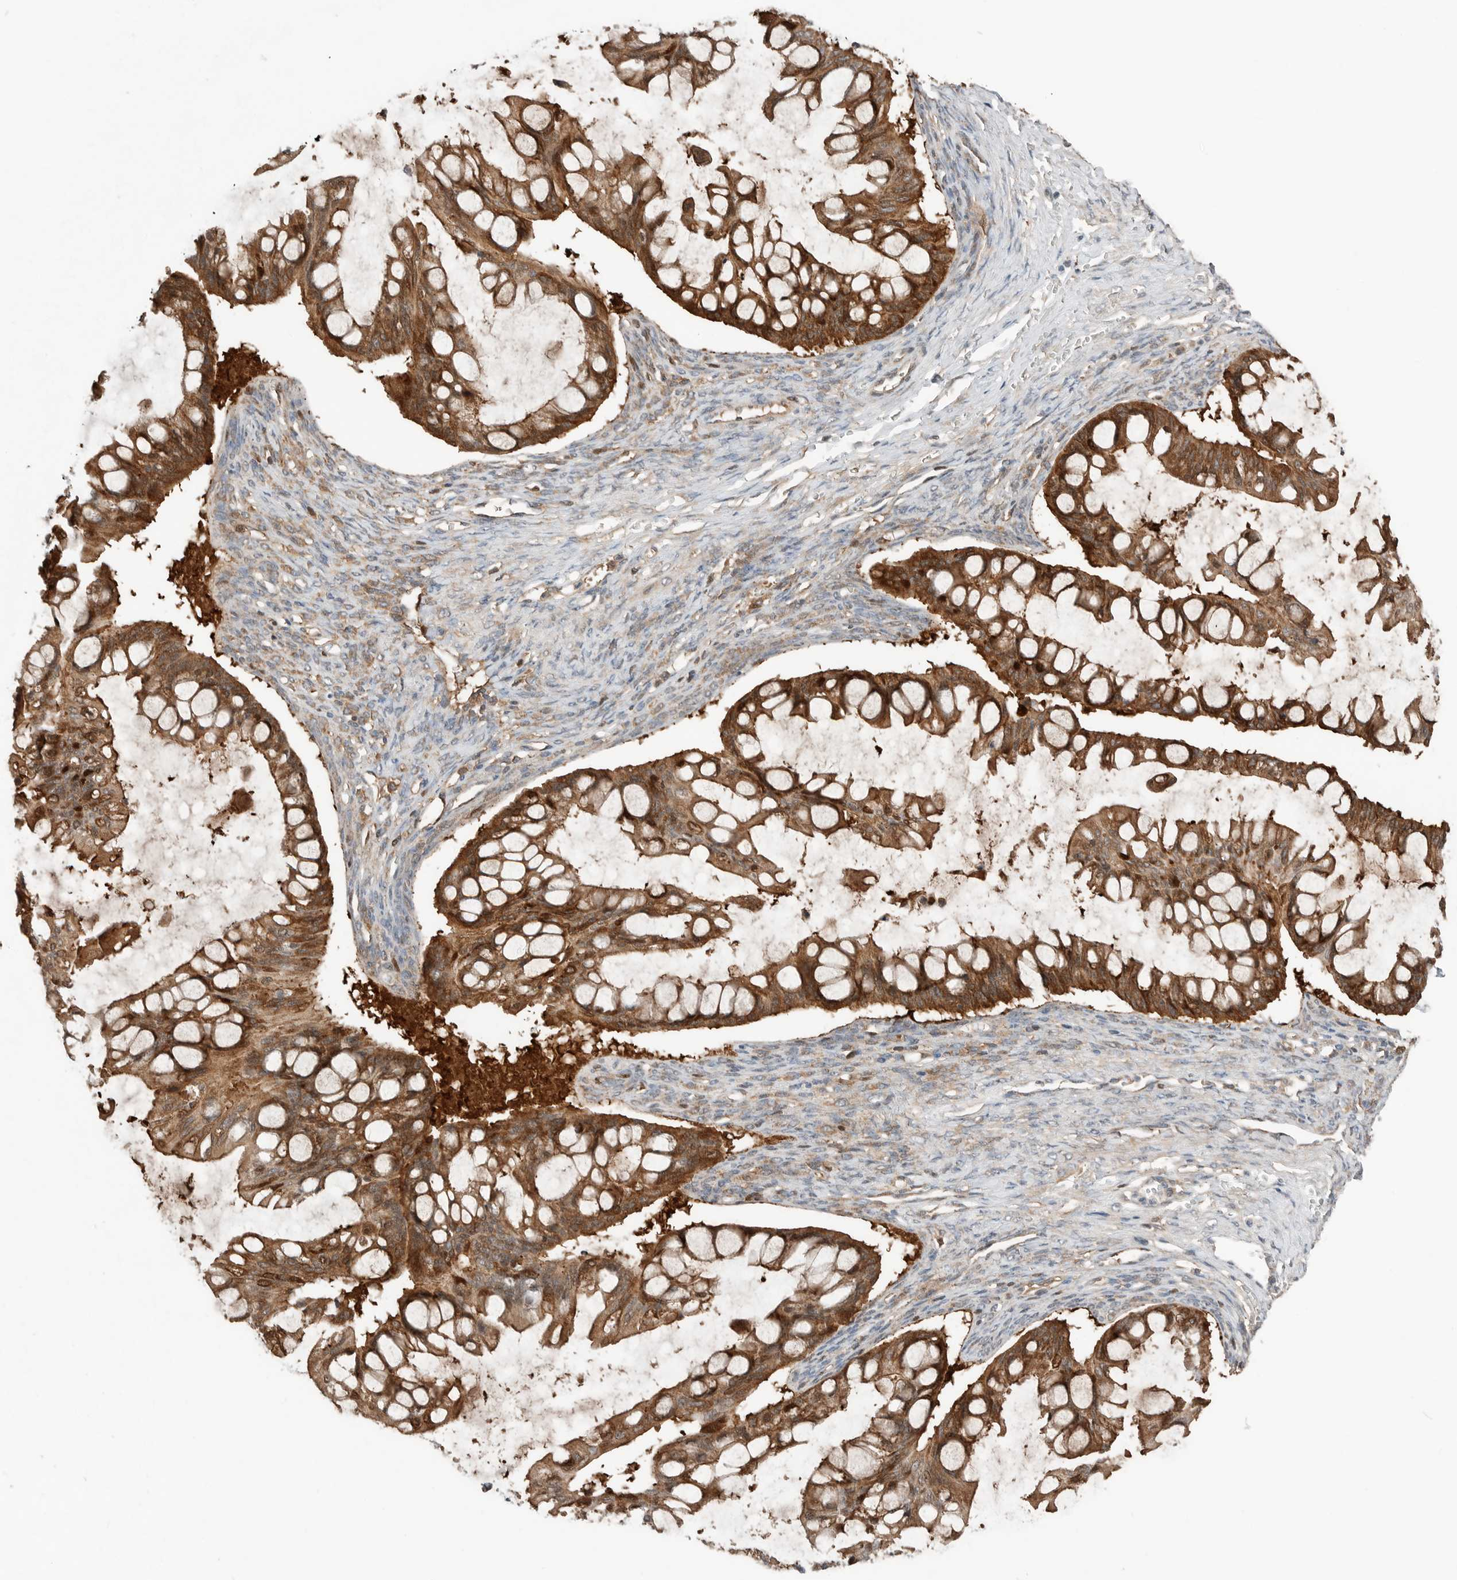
{"staining": {"intensity": "moderate", "quantity": ">75%", "location": "cytoplasmic/membranous,nuclear"}, "tissue": "ovarian cancer", "cell_type": "Tumor cells", "image_type": "cancer", "snomed": [{"axis": "morphology", "description": "Cystadenocarcinoma, mucinous, NOS"}, {"axis": "topography", "description": "Ovary"}], "caption": "Immunohistochemistry of mucinous cystadenocarcinoma (ovarian) demonstrates medium levels of moderate cytoplasmic/membranous and nuclear positivity in about >75% of tumor cells.", "gene": "XPNPEP1", "patient": {"sex": "female", "age": 73}}